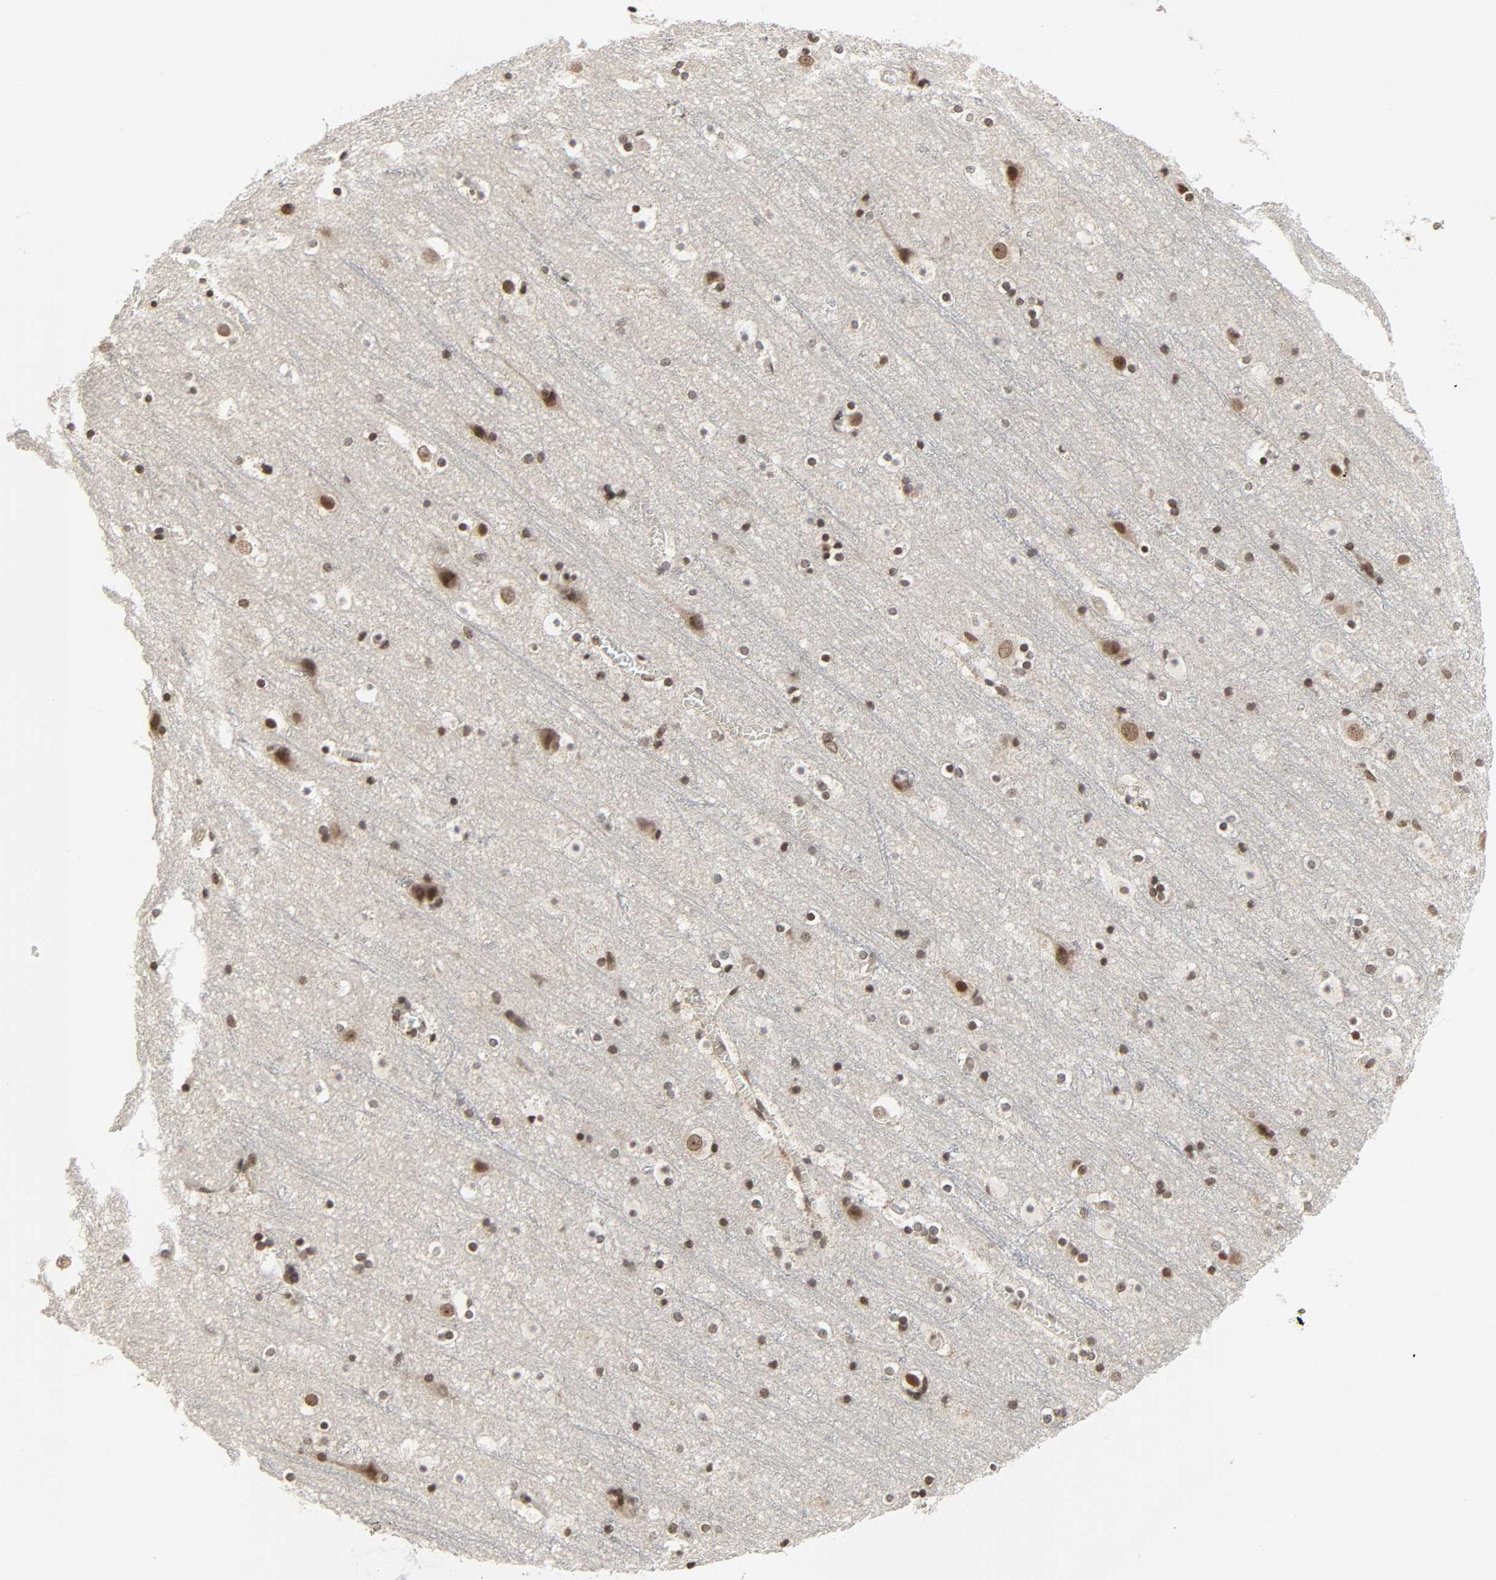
{"staining": {"intensity": "weak", "quantity": "25%-75%", "location": "nuclear"}, "tissue": "cerebral cortex", "cell_type": "Endothelial cells", "image_type": "normal", "snomed": [{"axis": "morphology", "description": "Normal tissue, NOS"}, {"axis": "topography", "description": "Cerebral cortex"}], "caption": "Immunohistochemical staining of unremarkable cerebral cortex displays low levels of weak nuclear staining in about 25%-75% of endothelial cells.", "gene": "XRCC1", "patient": {"sex": "male", "age": 45}}